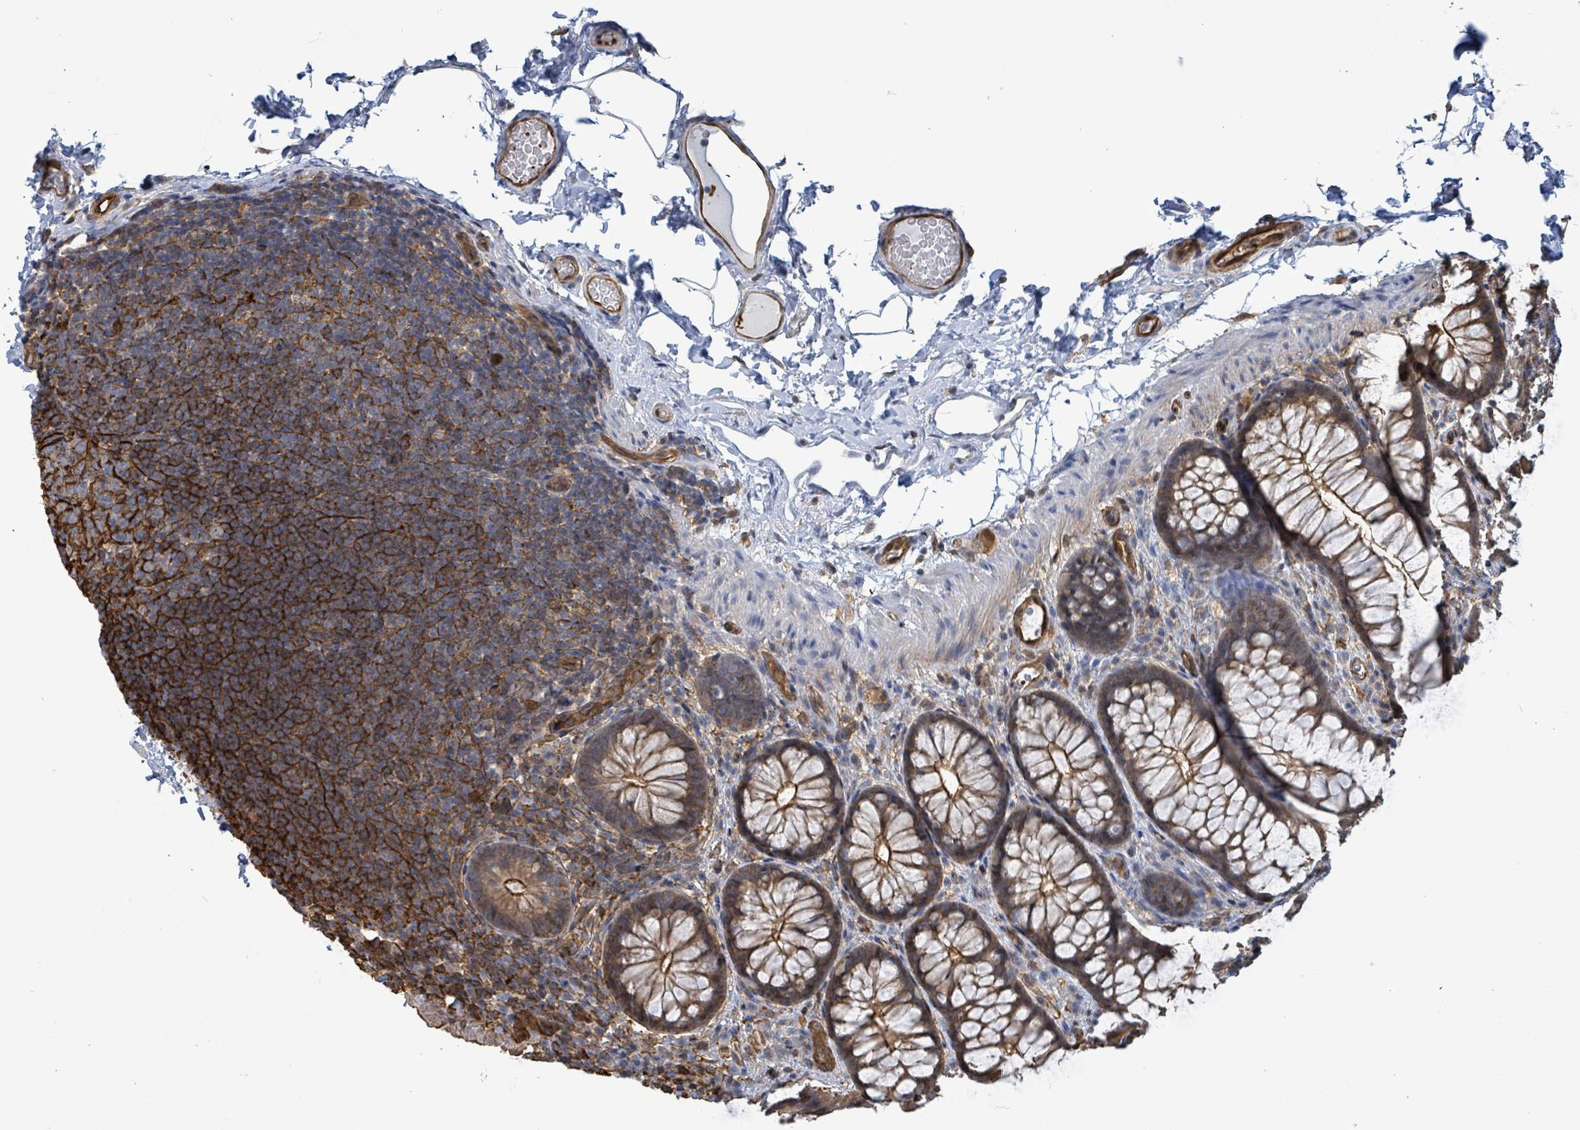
{"staining": {"intensity": "strong", "quantity": ">75%", "location": "cytoplasmic/membranous"}, "tissue": "colon", "cell_type": "Endothelial cells", "image_type": "normal", "snomed": [{"axis": "morphology", "description": "Normal tissue, NOS"}, {"axis": "topography", "description": "Colon"}], "caption": "IHC micrograph of benign colon: human colon stained using immunohistochemistry reveals high levels of strong protein expression localized specifically in the cytoplasmic/membranous of endothelial cells, appearing as a cytoplasmic/membranous brown color.", "gene": "PRKRIP1", "patient": {"sex": "male", "age": 46}}